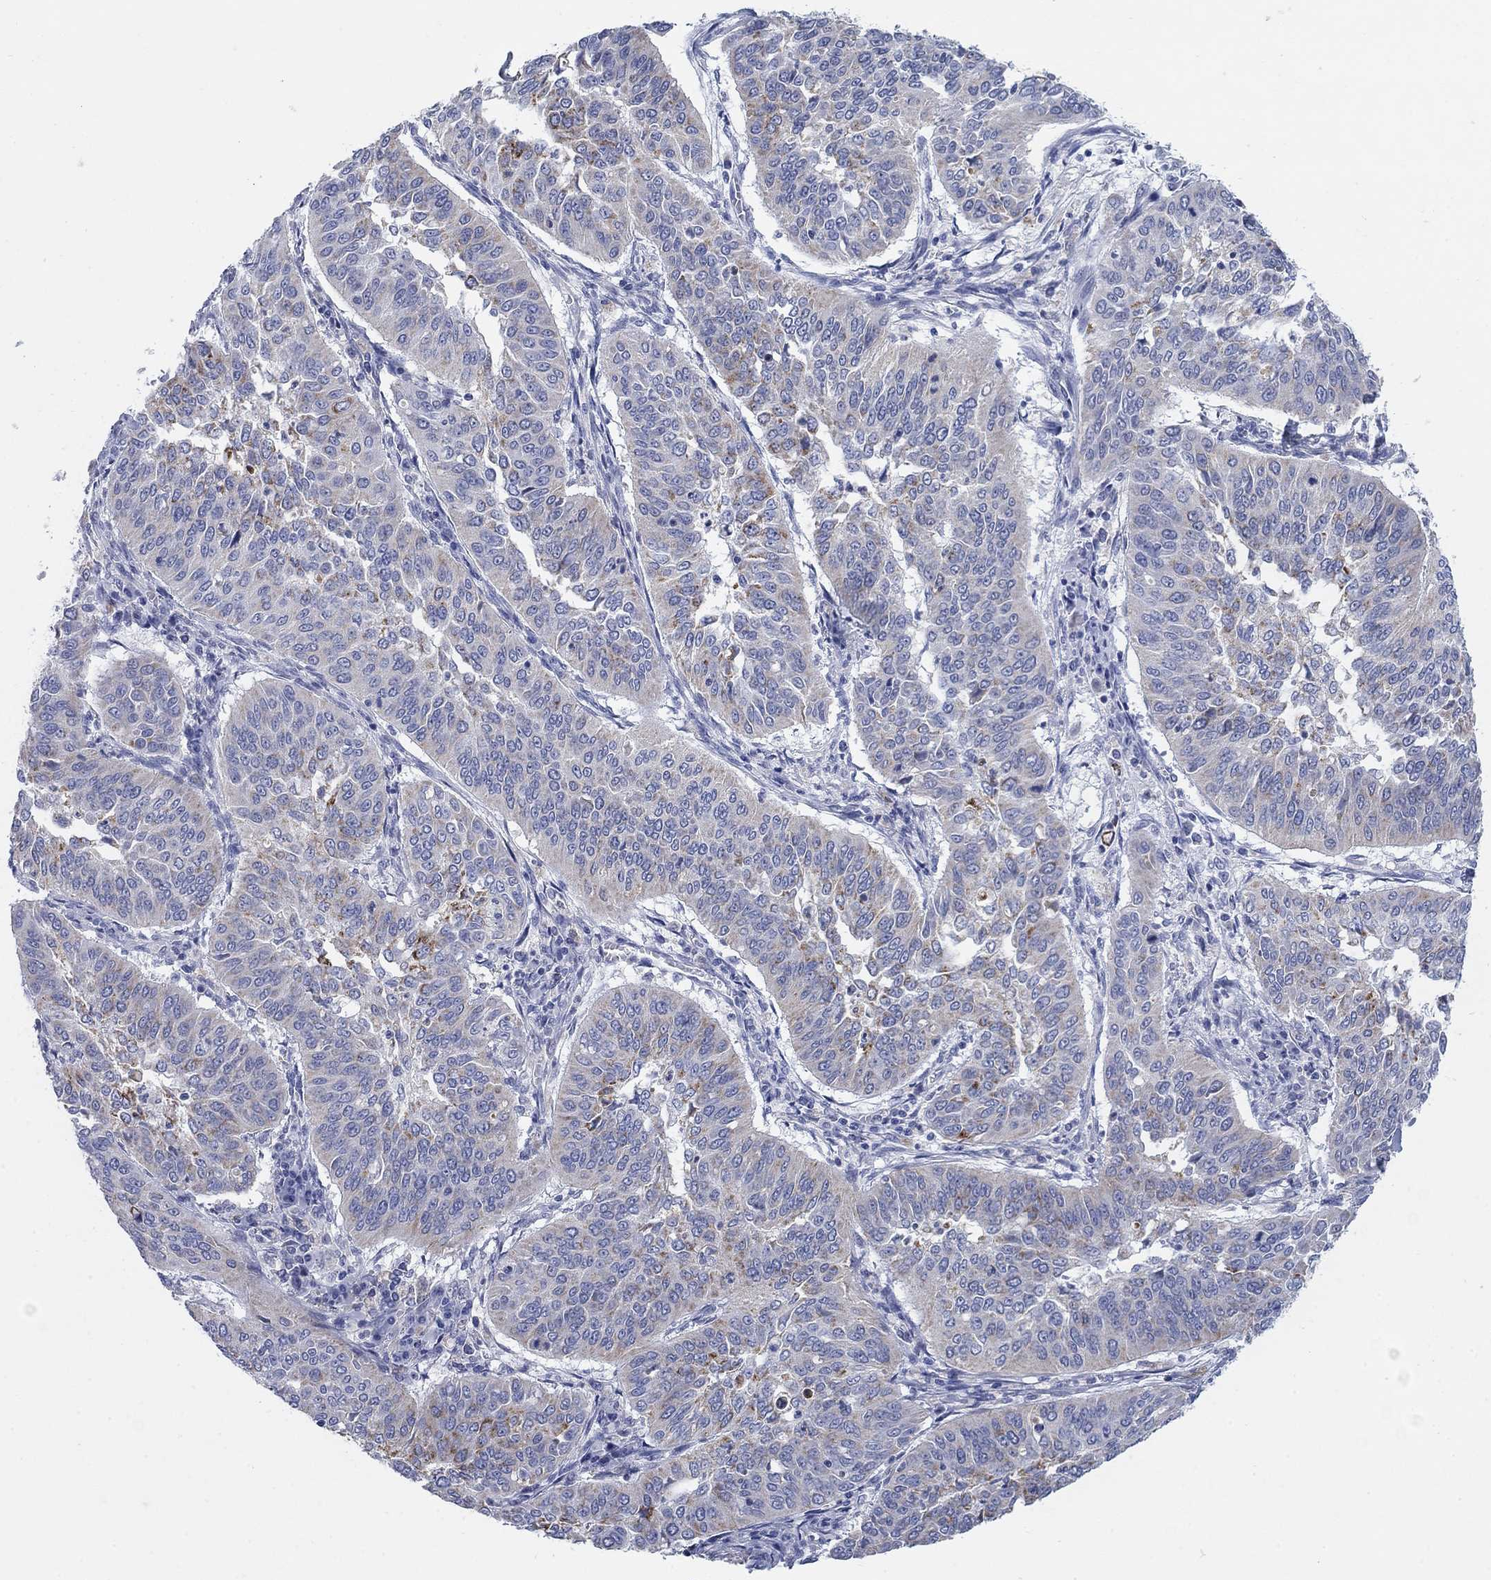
{"staining": {"intensity": "moderate", "quantity": "<25%", "location": "cytoplasmic/membranous"}, "tissue": "cervical cancer", "cell_type": "Tumor cells", "image_type": "cancer", "snomed": [{"axis": "morphology", "description": "Normal tissue, NOS"}, {"axis": "morphology", "description": "Squamous cell carcinoma, NOS"}, {"axis": "topography", "description": "Cervix"}], "caption": "The histopathology image demonstrates staining of cervical cancer, revealing moderate cytoplasmic/membranous protein positivity (brown color) within tumor cells.", "gene": "SCCPDH", "patient": {"sex": "female", "age": 39}}